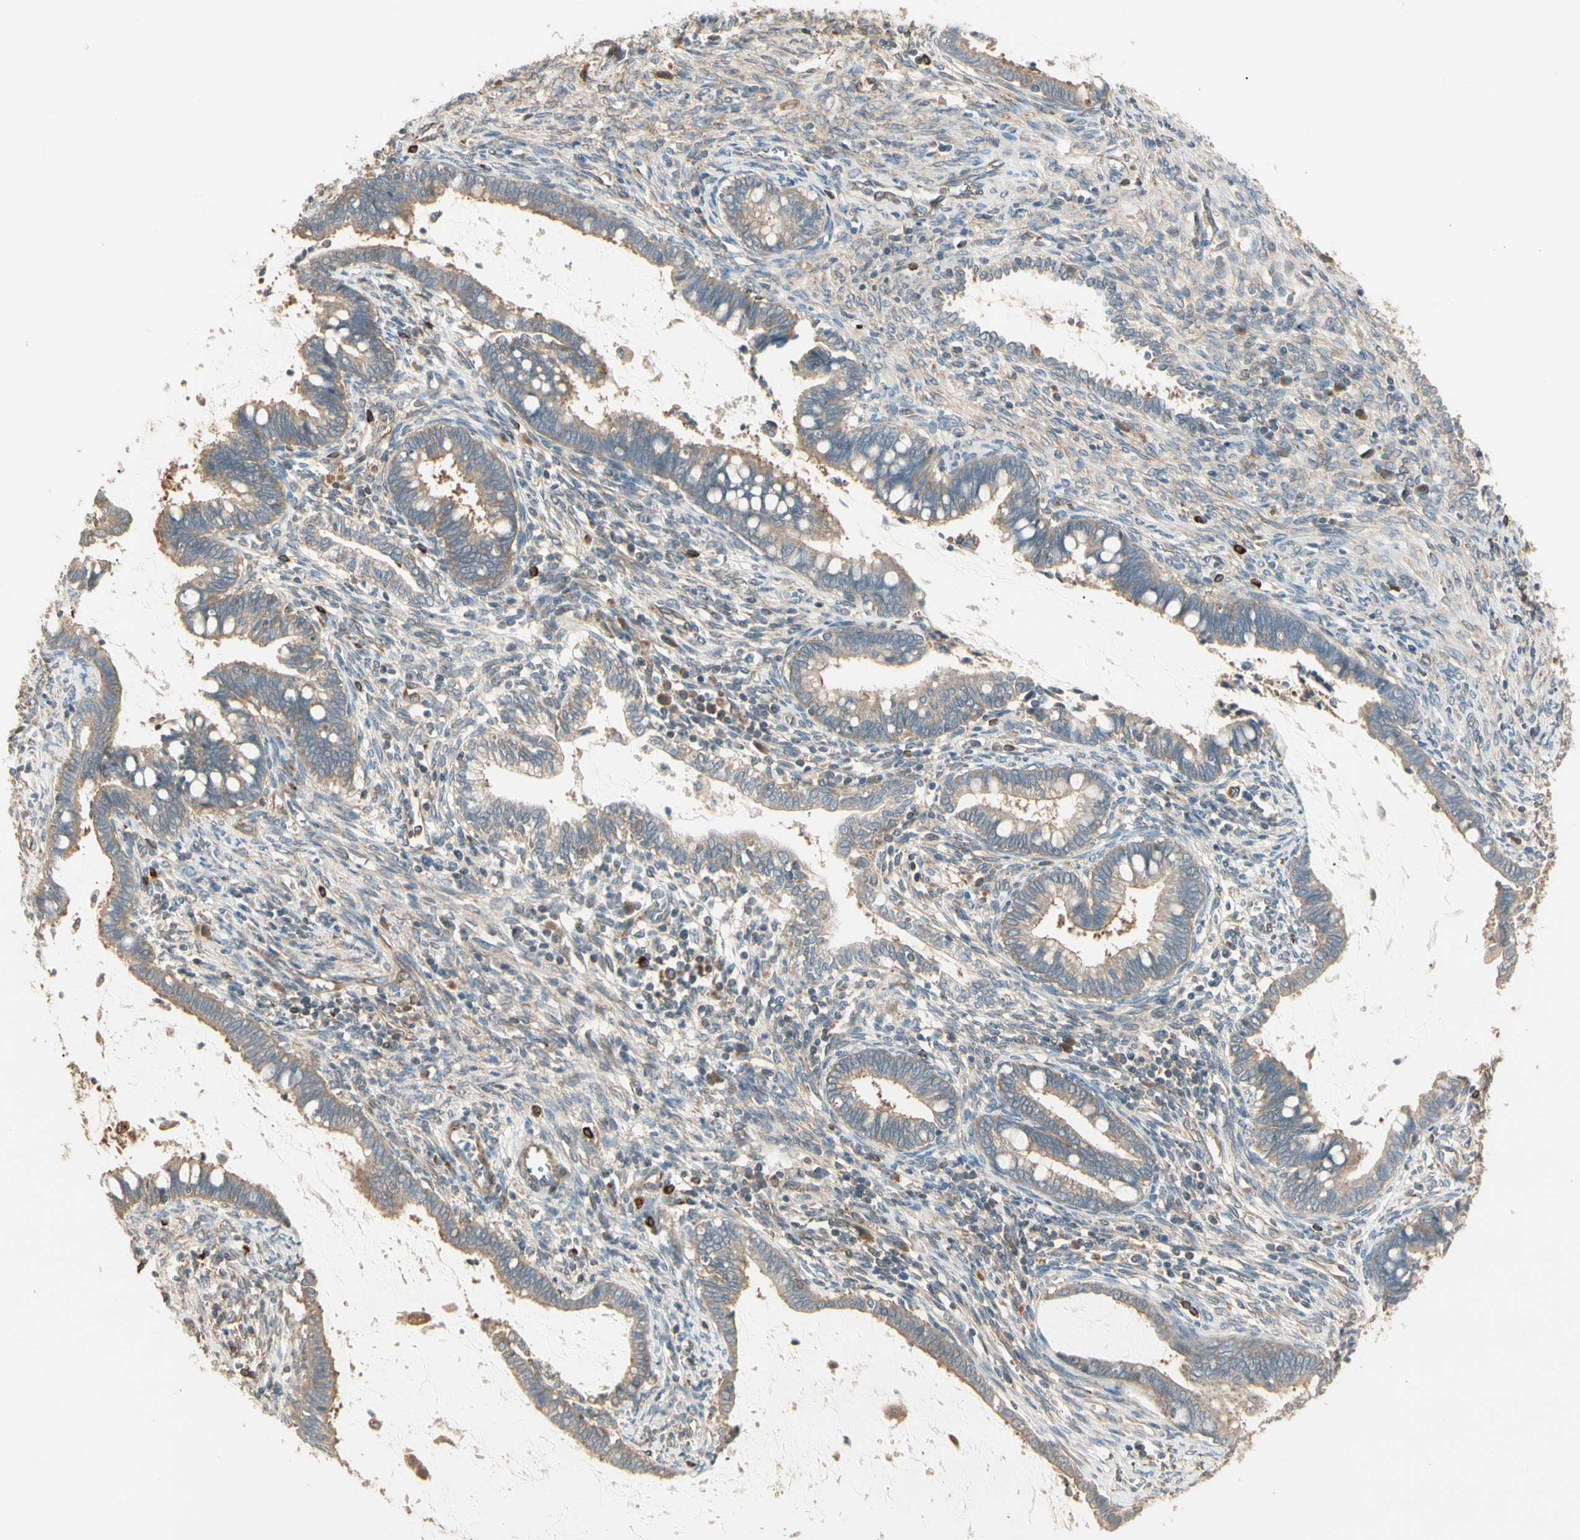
{"staining": {"intensity": "moderate", "quantity": ">75%", "location": "cytoplasmic/membranous"}, "tissue": "cervical cancer", "cell_type": "Tumor cells", "image_type": "cancer", "snomed": [{"axis": "morphology", "description": "Adenocarcinoma, NOS"}, {"axis": "topography", "description": "Cervix"}], "caption": "Immunohistochemistry (DAB) staining of human cervical cancer (adenocarcinoma) exhibits moderate cytoplasmic/membranous protein expression in approximately >75% of tumor cells.", "gene": "IRAG1", "patient": {"sex": "female", "age": 44}}